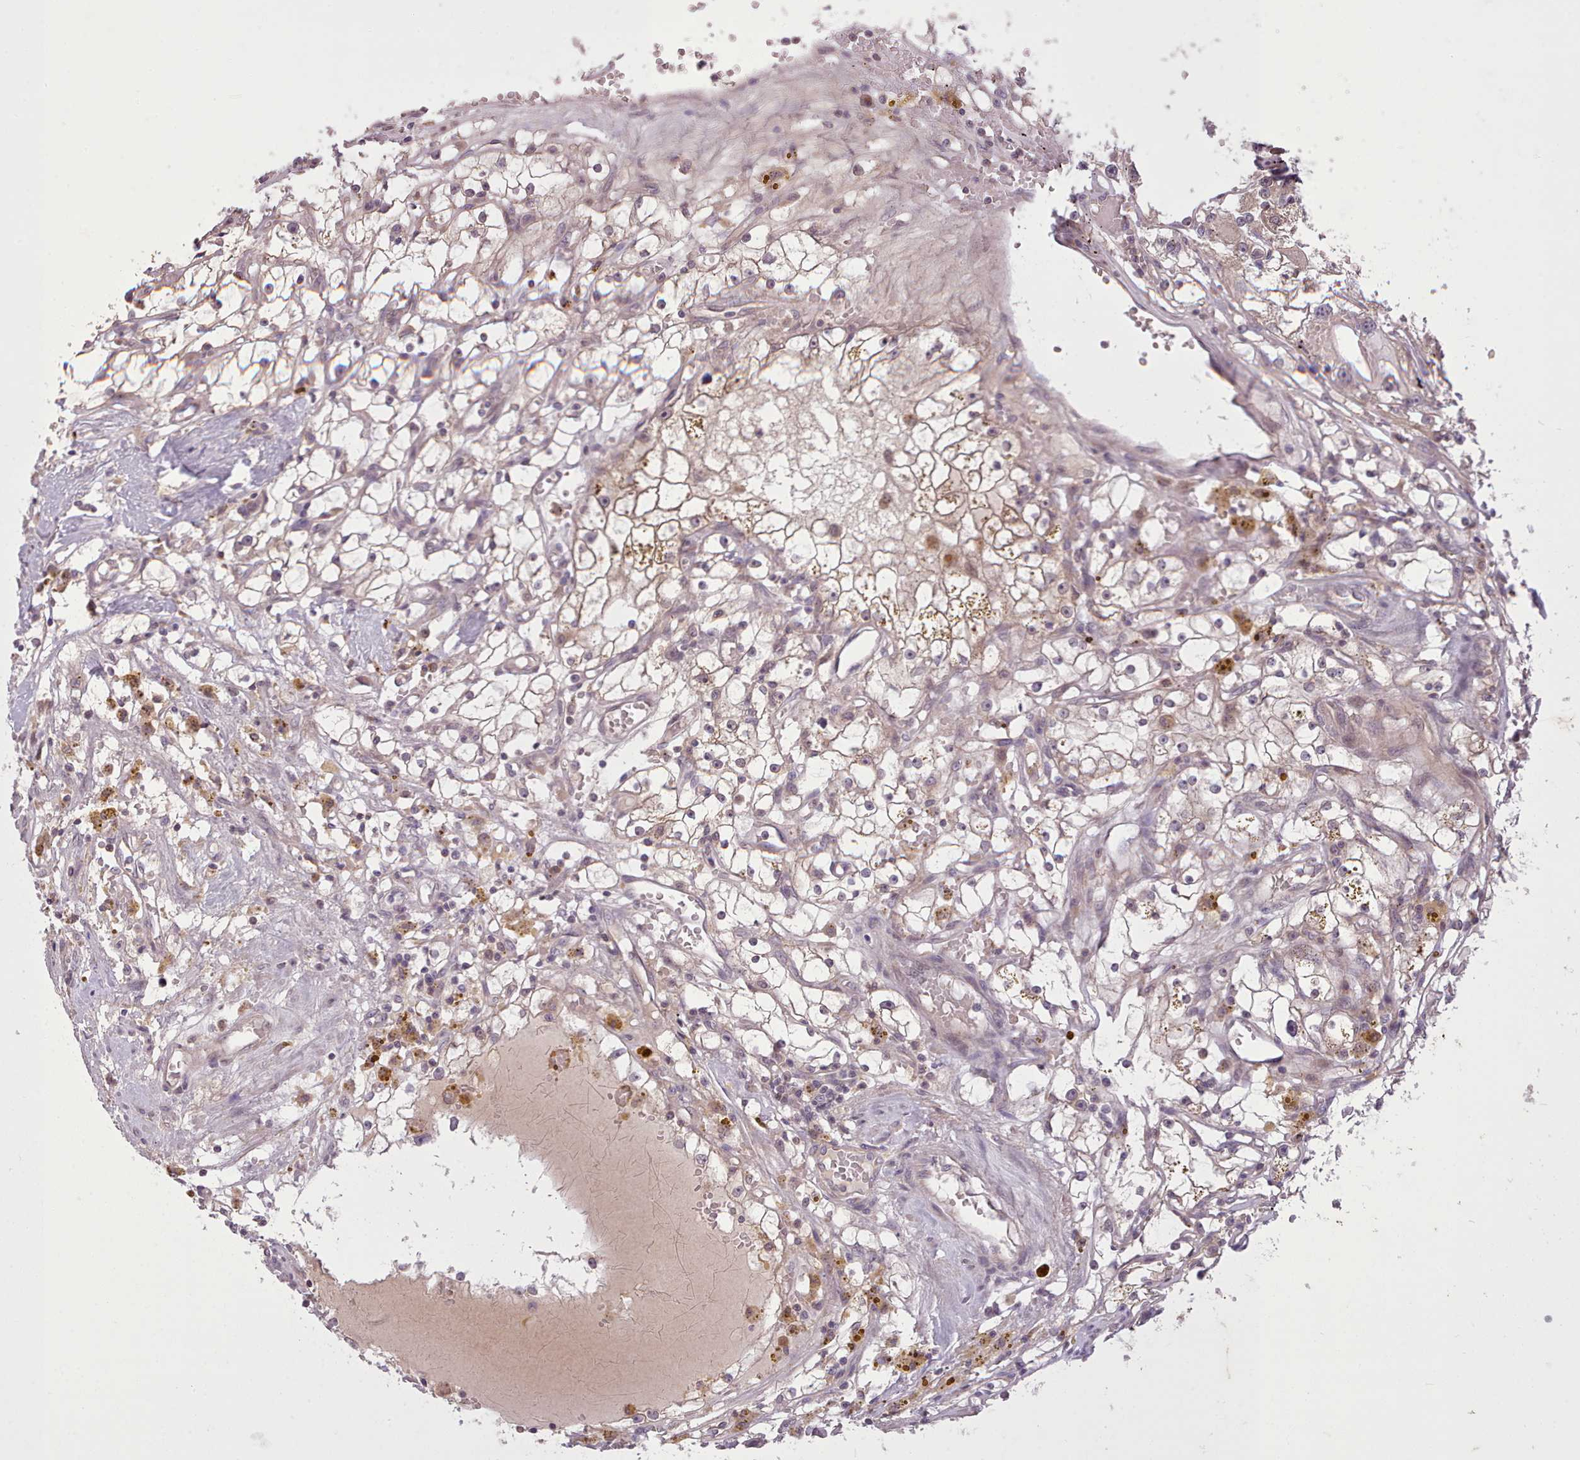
{"staining": {"intensity": "weak", "quantity": "<25%", "location": "cytoplasmic/membranous"}, "tissue": "renal cancer", "cell_type": "Tumor cells", "image_type": "cancer", "snomed": [{"axis": "morphology", "description": "Adenocarcinoma, NOS"}, {"axis": "topography", "description": "Kidney"}], "caption": "A histopathology image of renal cancer stained for a protein demonstrates no brown staining in tumor cells.", "gene": "NMRK1", "patient": {"sex": "male", "age": 56}}